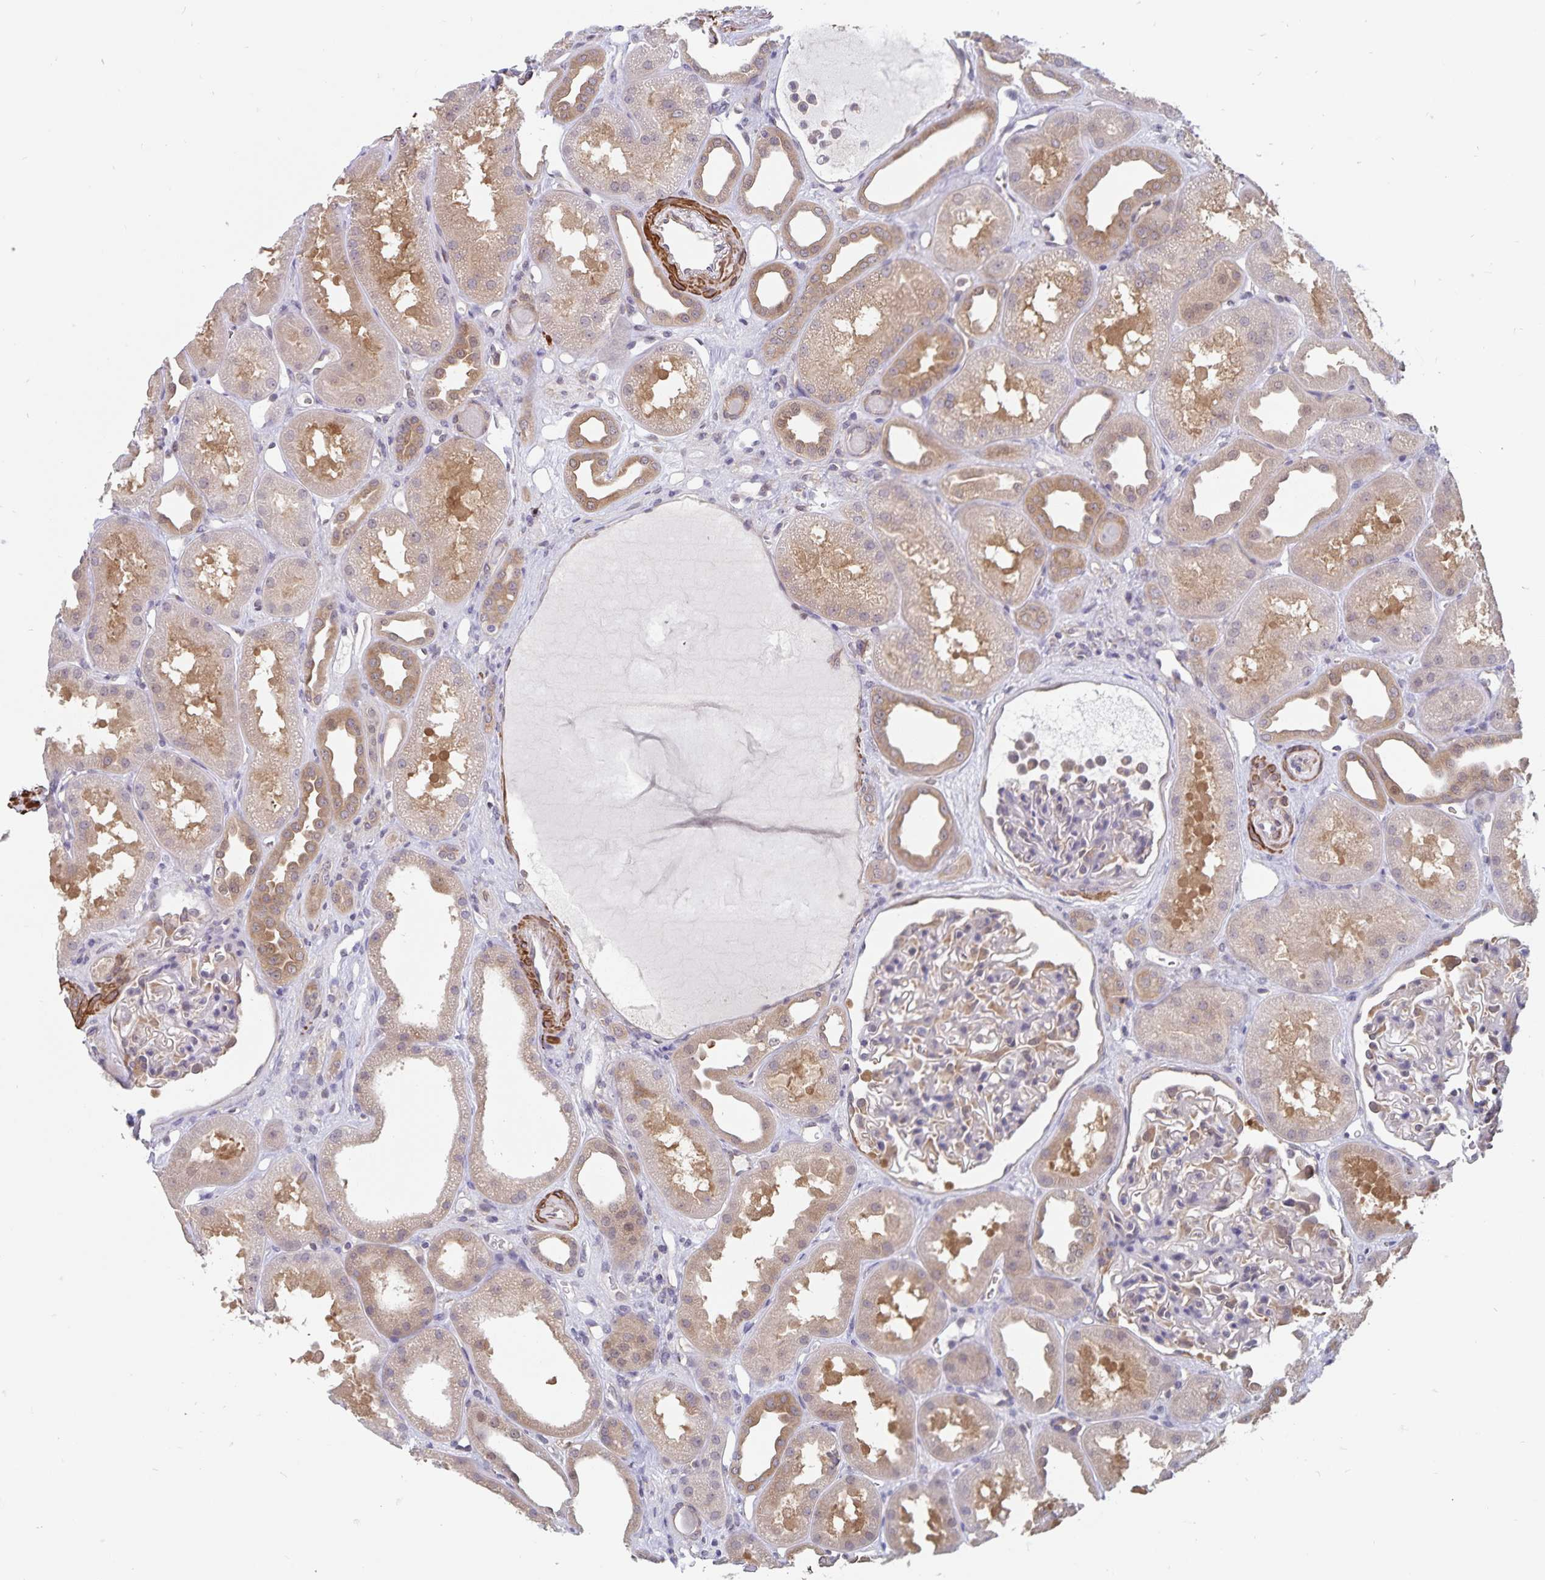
{"staining": {"intensity": "weak", "quantity": "<25%", "location": "cytoplasmic/membranous"}, "tissue": "kidney", "cell_type": "Cells in glomeruli", "image_type": "normal", "snomed": [{"axis": "morphology", "description": "Normal tissue, NOS"}, {"axis": "topography", "description": "Kidney"}], "caption": "This is an immunohistochemistry photomicrograph of unremarkable human kidney. There is no positivity in cells in glomeruli.", "gene": "BAG6", "patient": {"sex": "male", "age": 61}}